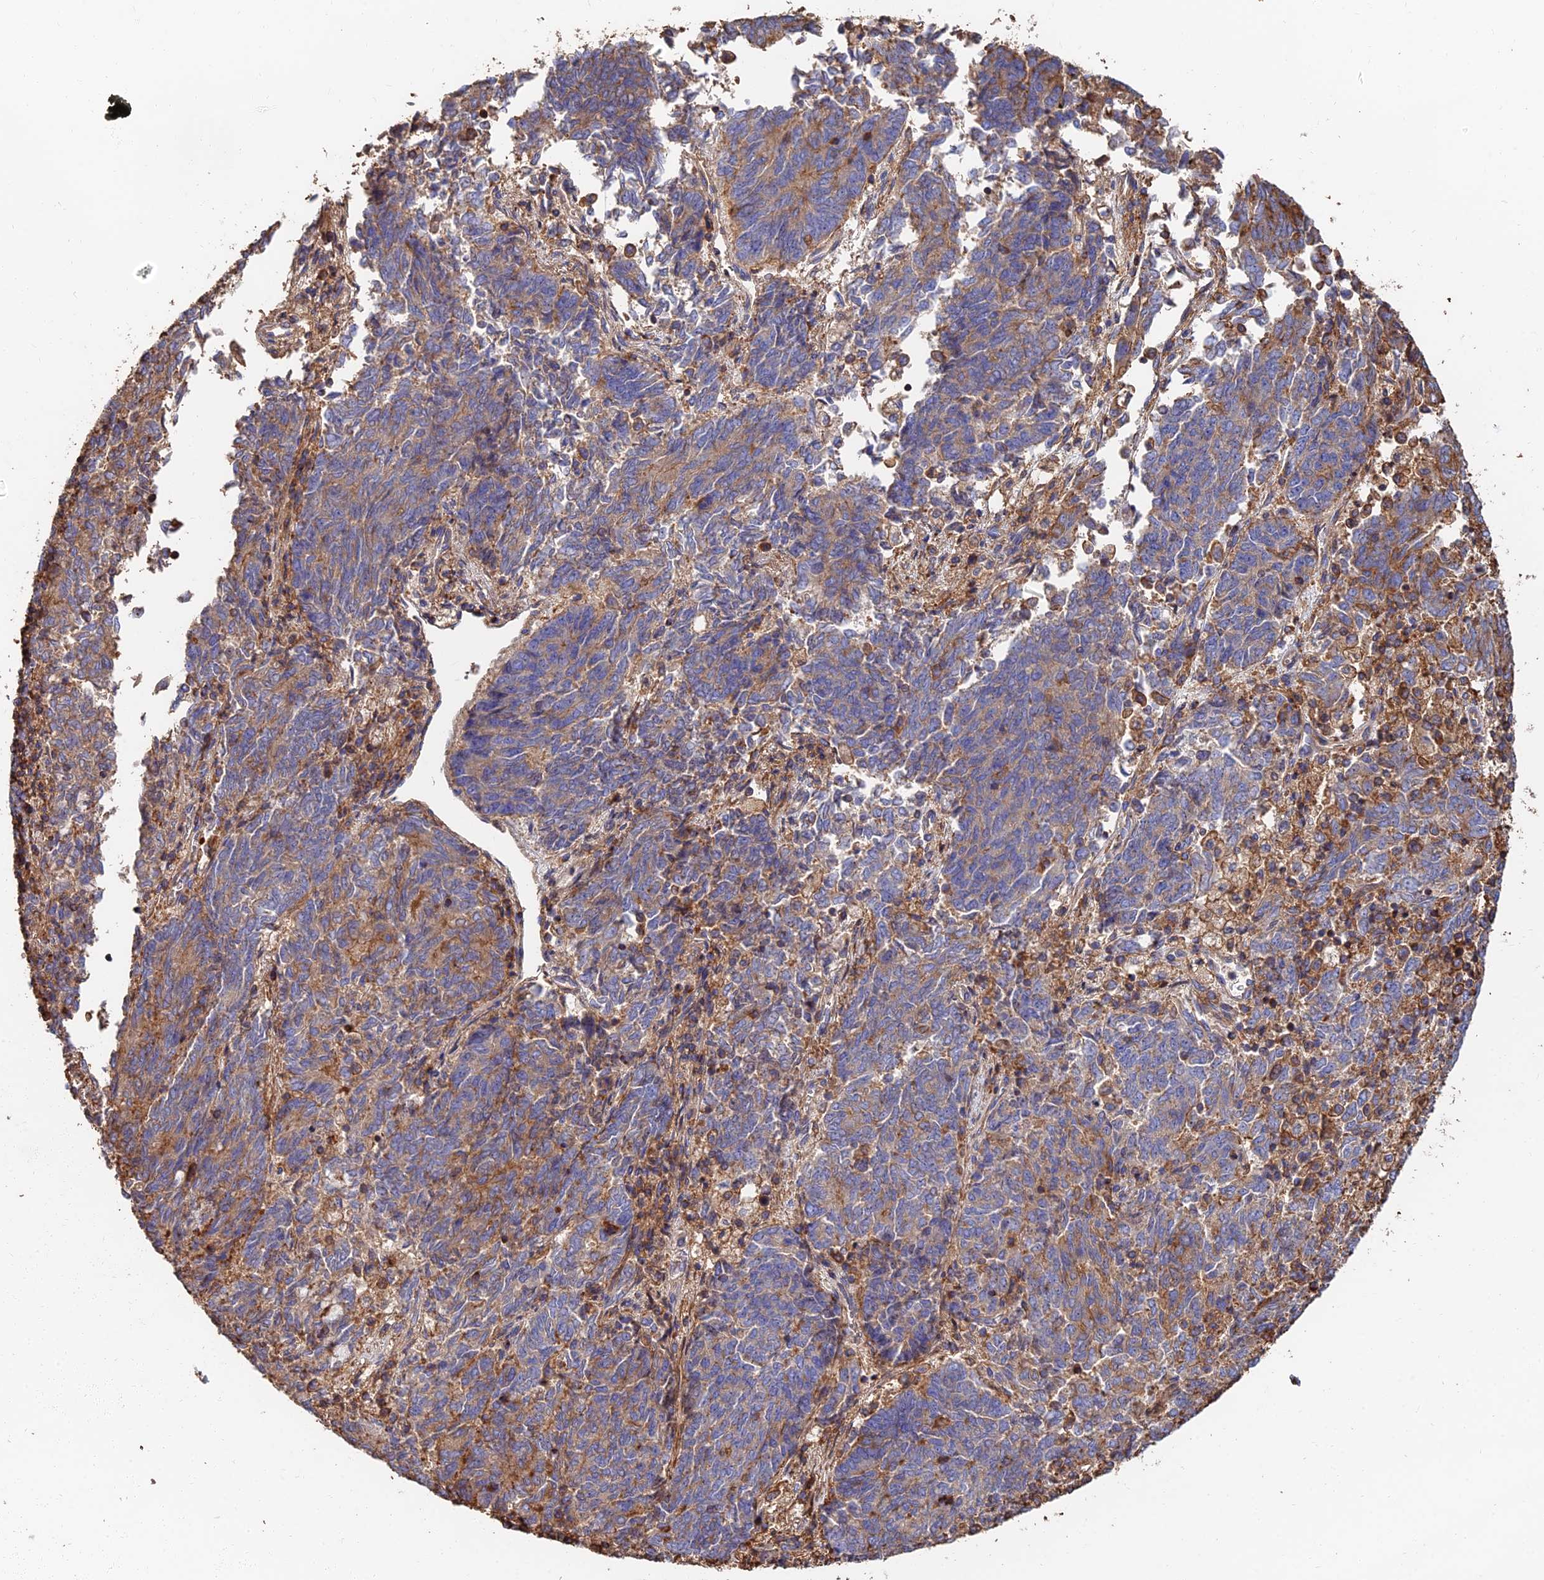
{"staining": {"intensity": "moderate", "quantity": "25%-75%", "location": "cytoplasmic/membranous"}, "tissue": "endometrial cancer", "cell_type": "Tumor cells", "image_type": "cancer", "snomed": [{"axis": "morphology", "description": "Adenocarcinoma, NOS"}, {"axis": "topography", "description": "Endometrium"}], "caption": "Protein staining reveals moderate cytoplasmic/membranous positivity in approximately 25%-75% of tumor cells in endometrial cancer (adenocarcinoma).", "gene": "EXT1", "patient": {"sex": "female", "age": 80}}